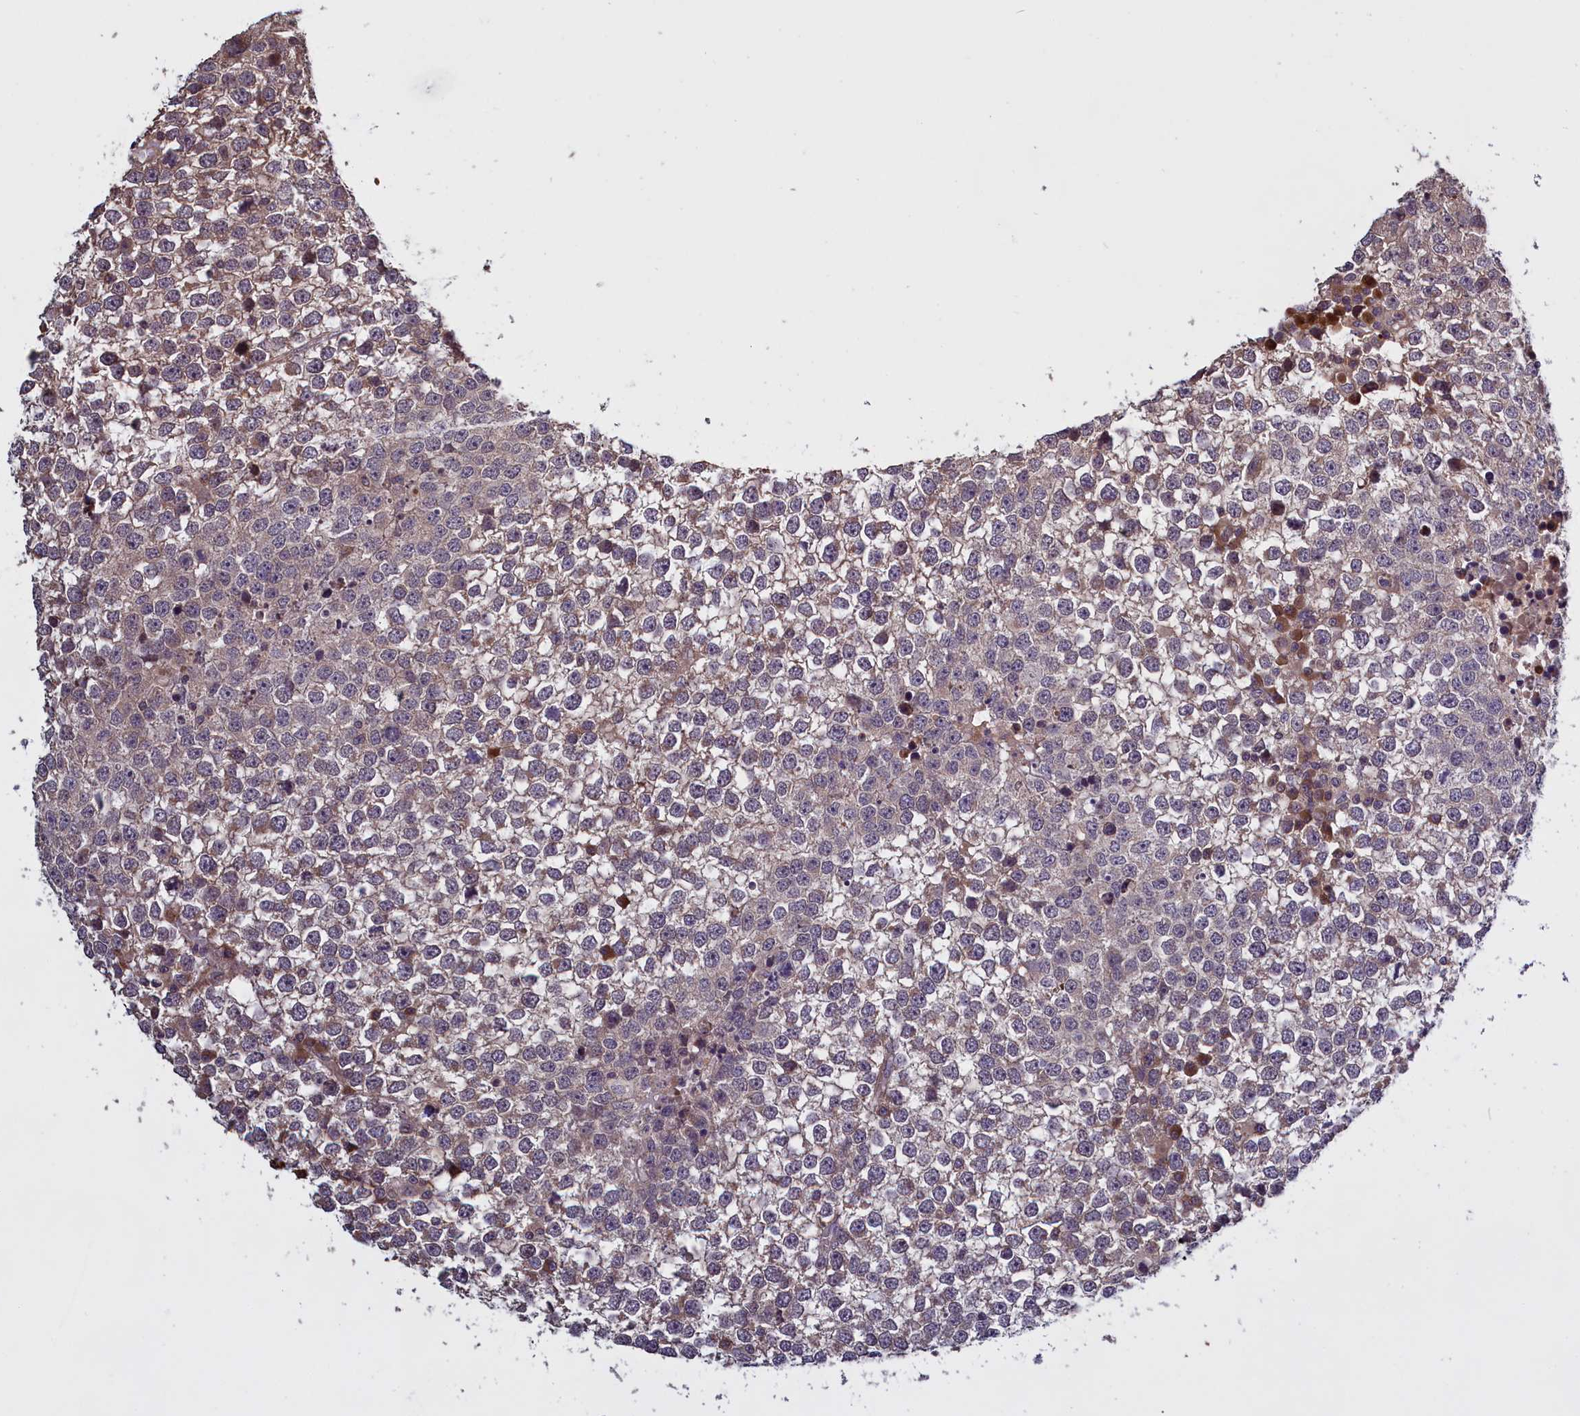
{"staining": {"intensity": "weak", "quantity": "<25%", "location": "cytoplasmic/membranous"}, "tissue": "testis cancer", "cell_type": "Tumor cells", "image_type": "cancer", "snomed": [{"axis": "morphology", "description": "Seminoma, NOS"}, {"axis": "topography", "description": "Testis"}], "caption": "IHC histopathology image of testis cancer stained for a protein (brown), which demonstrates no expression in tumor cells.", "gene": "DENND1B", "patient": {"sex": "male", "age": 65}}